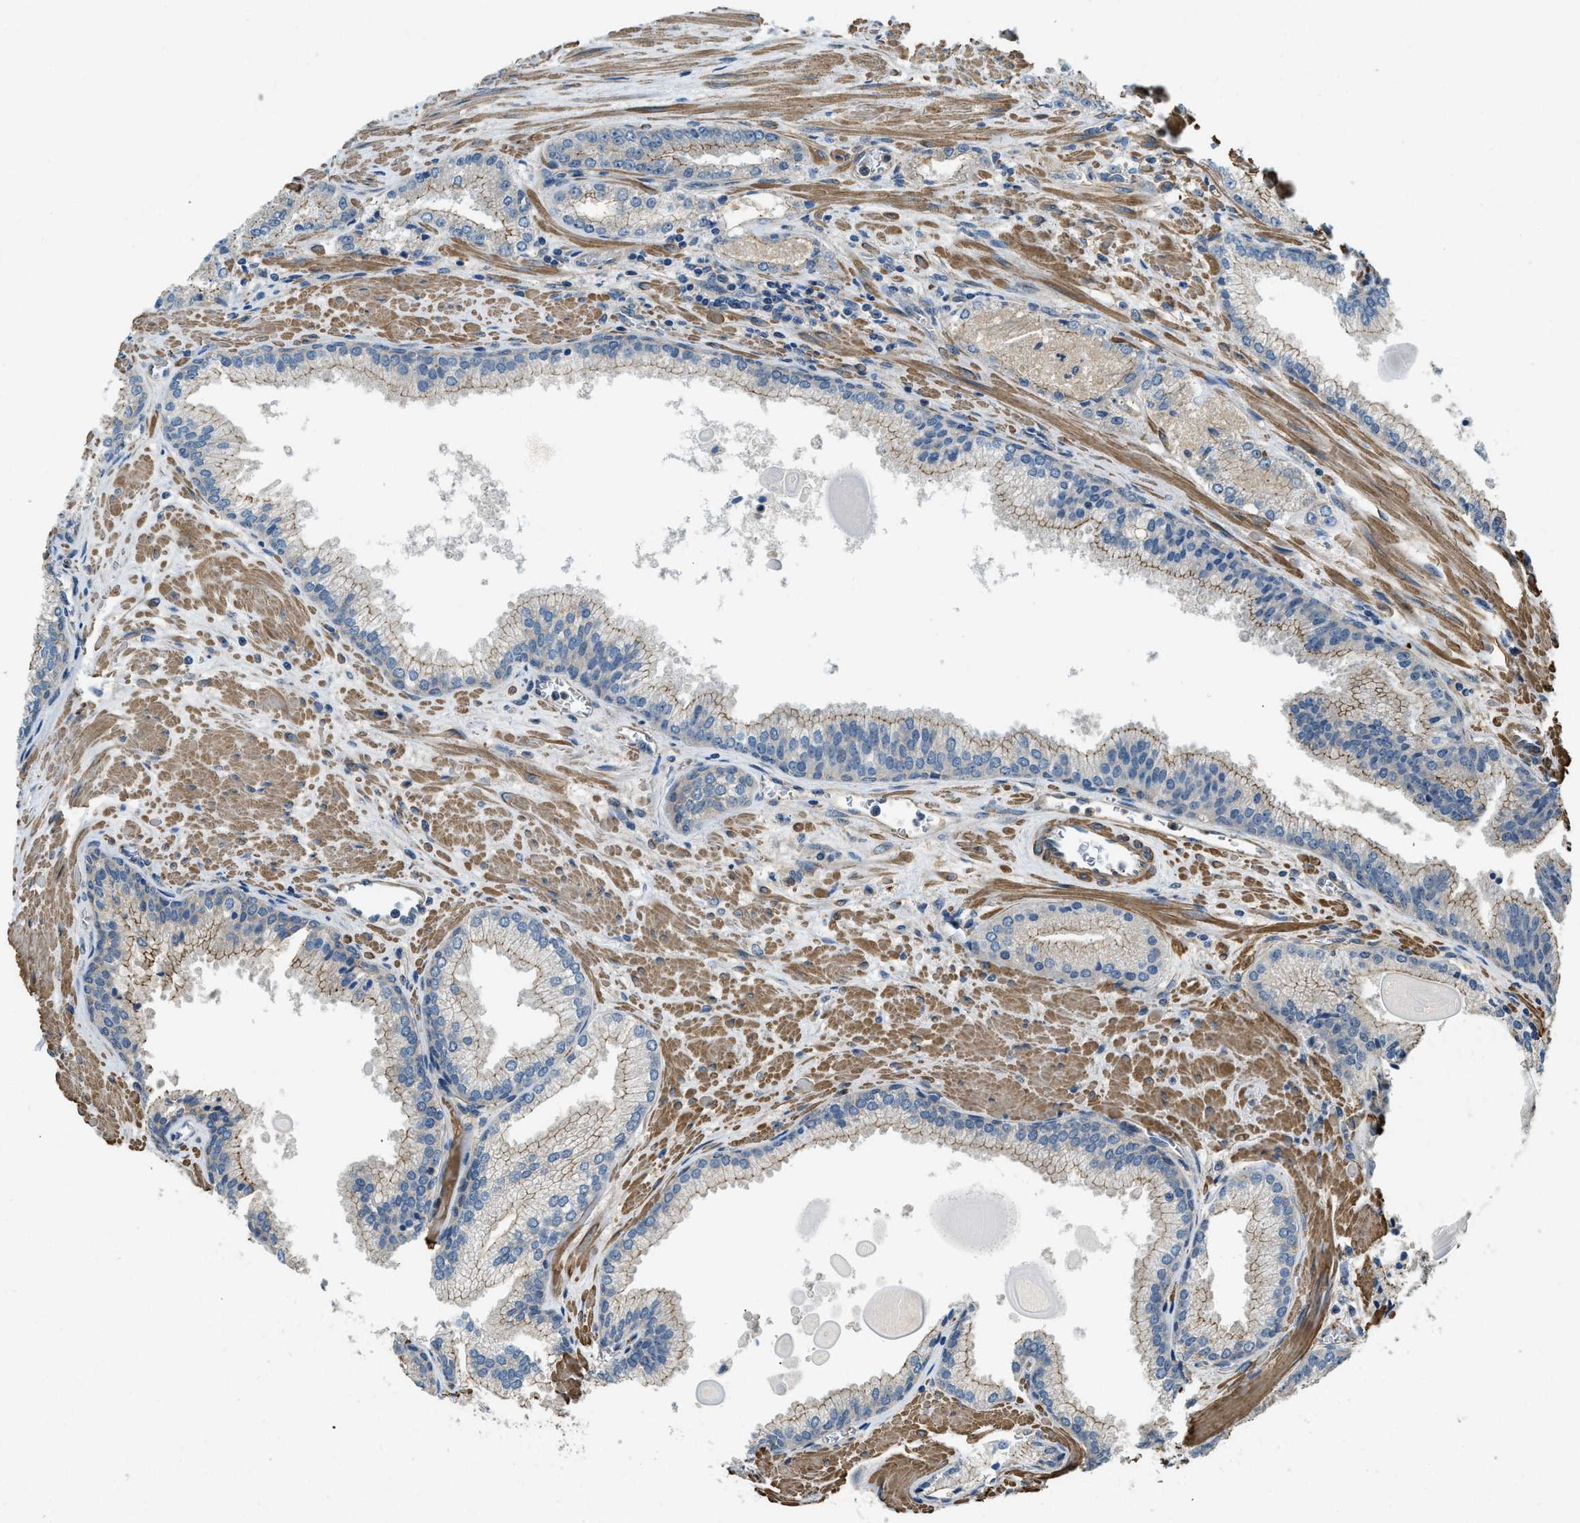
{"staining": {"intensity": "moderate", "quantity": "25%-75%", "location": "cytoplasmic/membranous"}, "tissue": "prostate cancer", "cell_type": "Tumor cells", "image_type": "cancer", "snomed": [{"axis": "morphology", "description": "Adenocarcinoma, Low grade"}, {"axis": "topography", "description": "Prostate"}], "caption": "A medium amount of moderate cytoplasmic/membranous staining is present in about 25%-75% of tumor cells in prostate cancer (low-grade adenocarcinoma) tissue.", "gene": "CGN", "patient": {"sex": "male", "age": 59}}